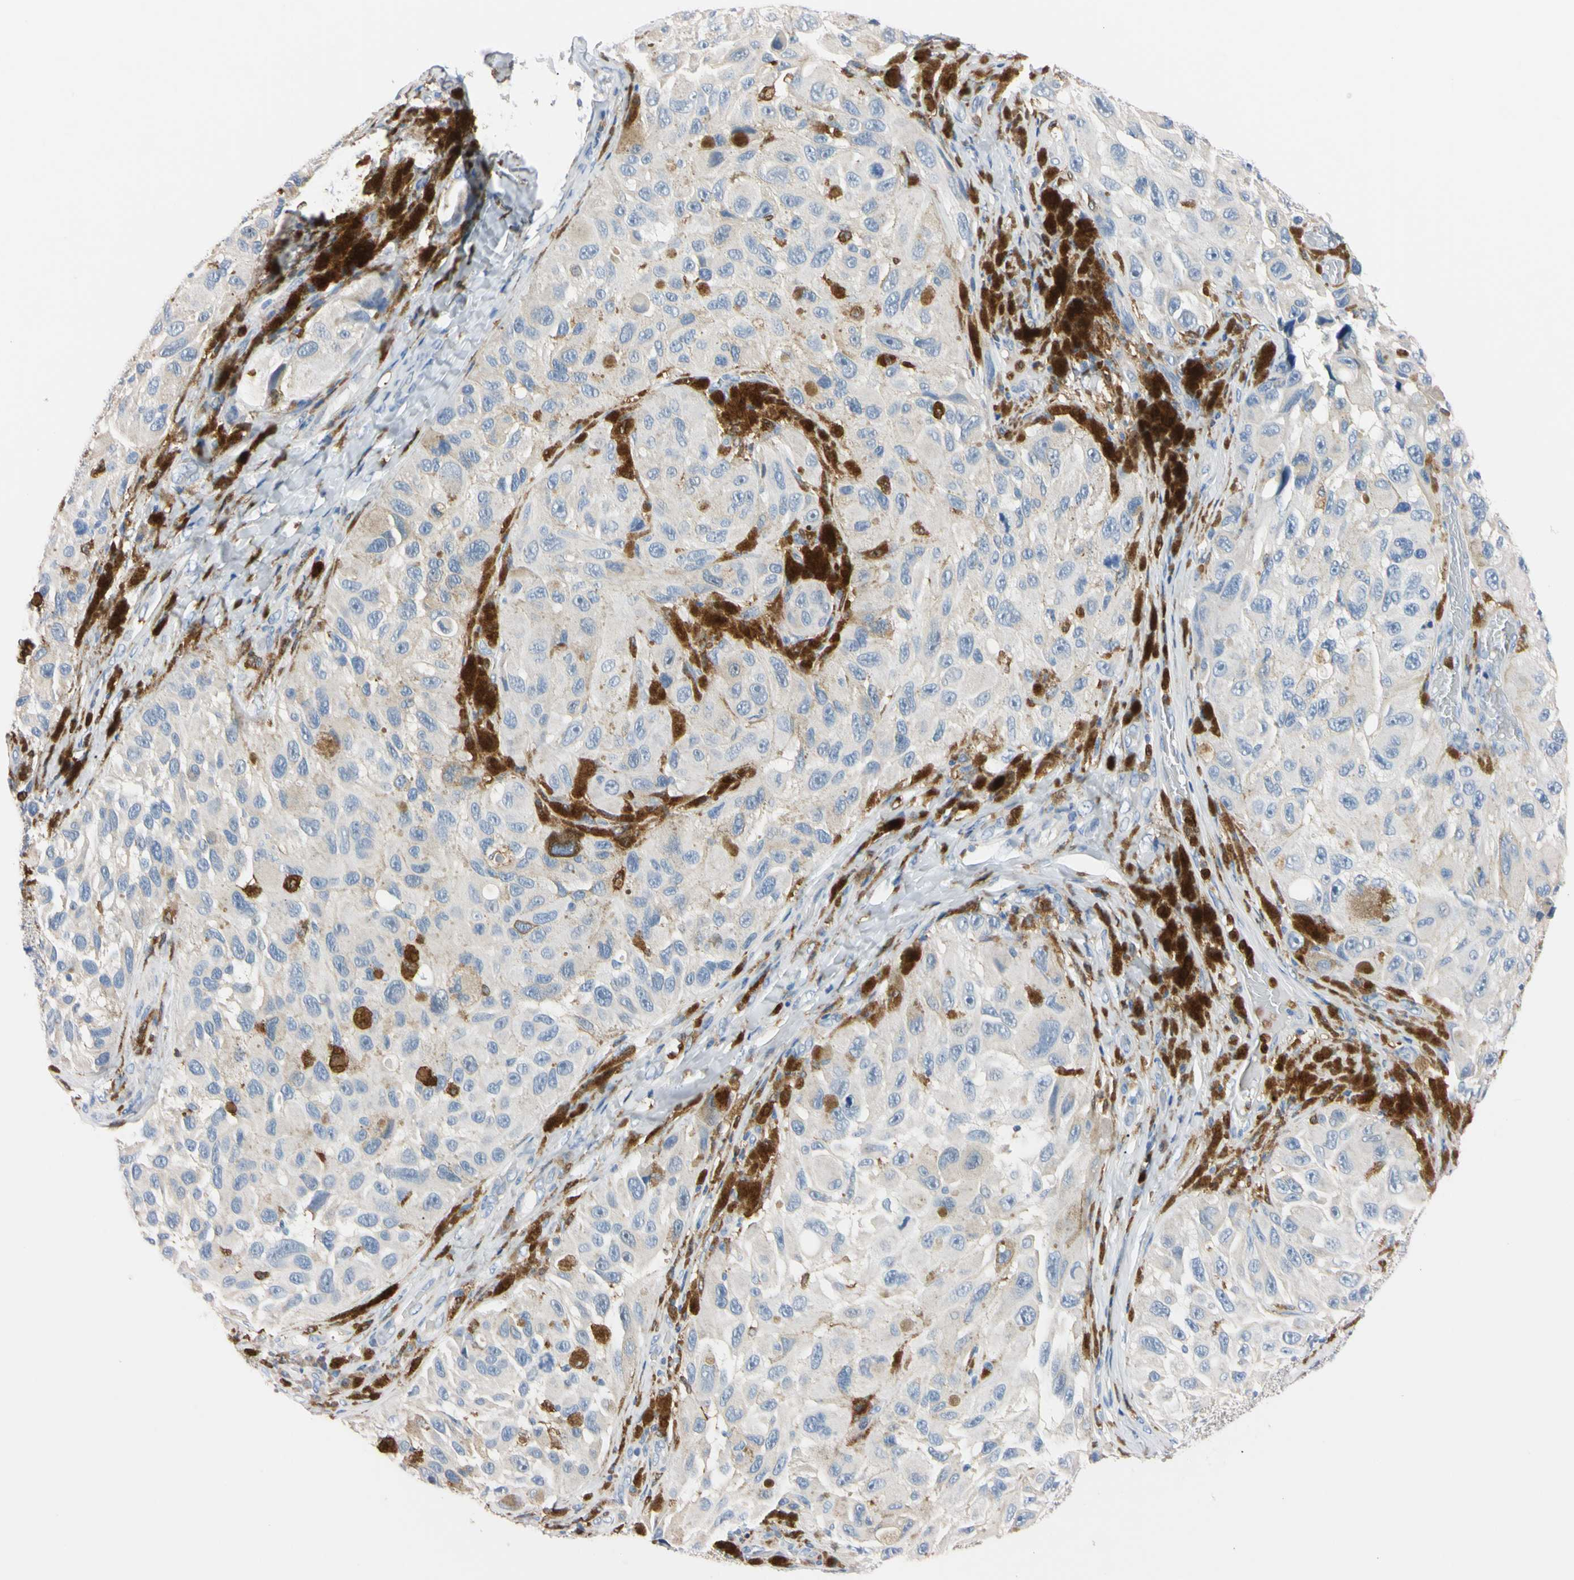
{"staining": {"intensity": "negative", "quantity": "none", "location": "none"}, "tissue": "melanoma", "cell_type": "Tumor cells", "image_type": "cancer", "snomed": [{"axis": "morphology", "description": "Malignant melanoma, NOS"}, {"axis": "topography", "description": "Skin"}], "caption": "Human melanoma stained for a protein using immunohistochemistry (IHC) demonstrates no staining in tumor cells.", "gene": "NCF4", "patient": {"sex": "female", "age": 73}}